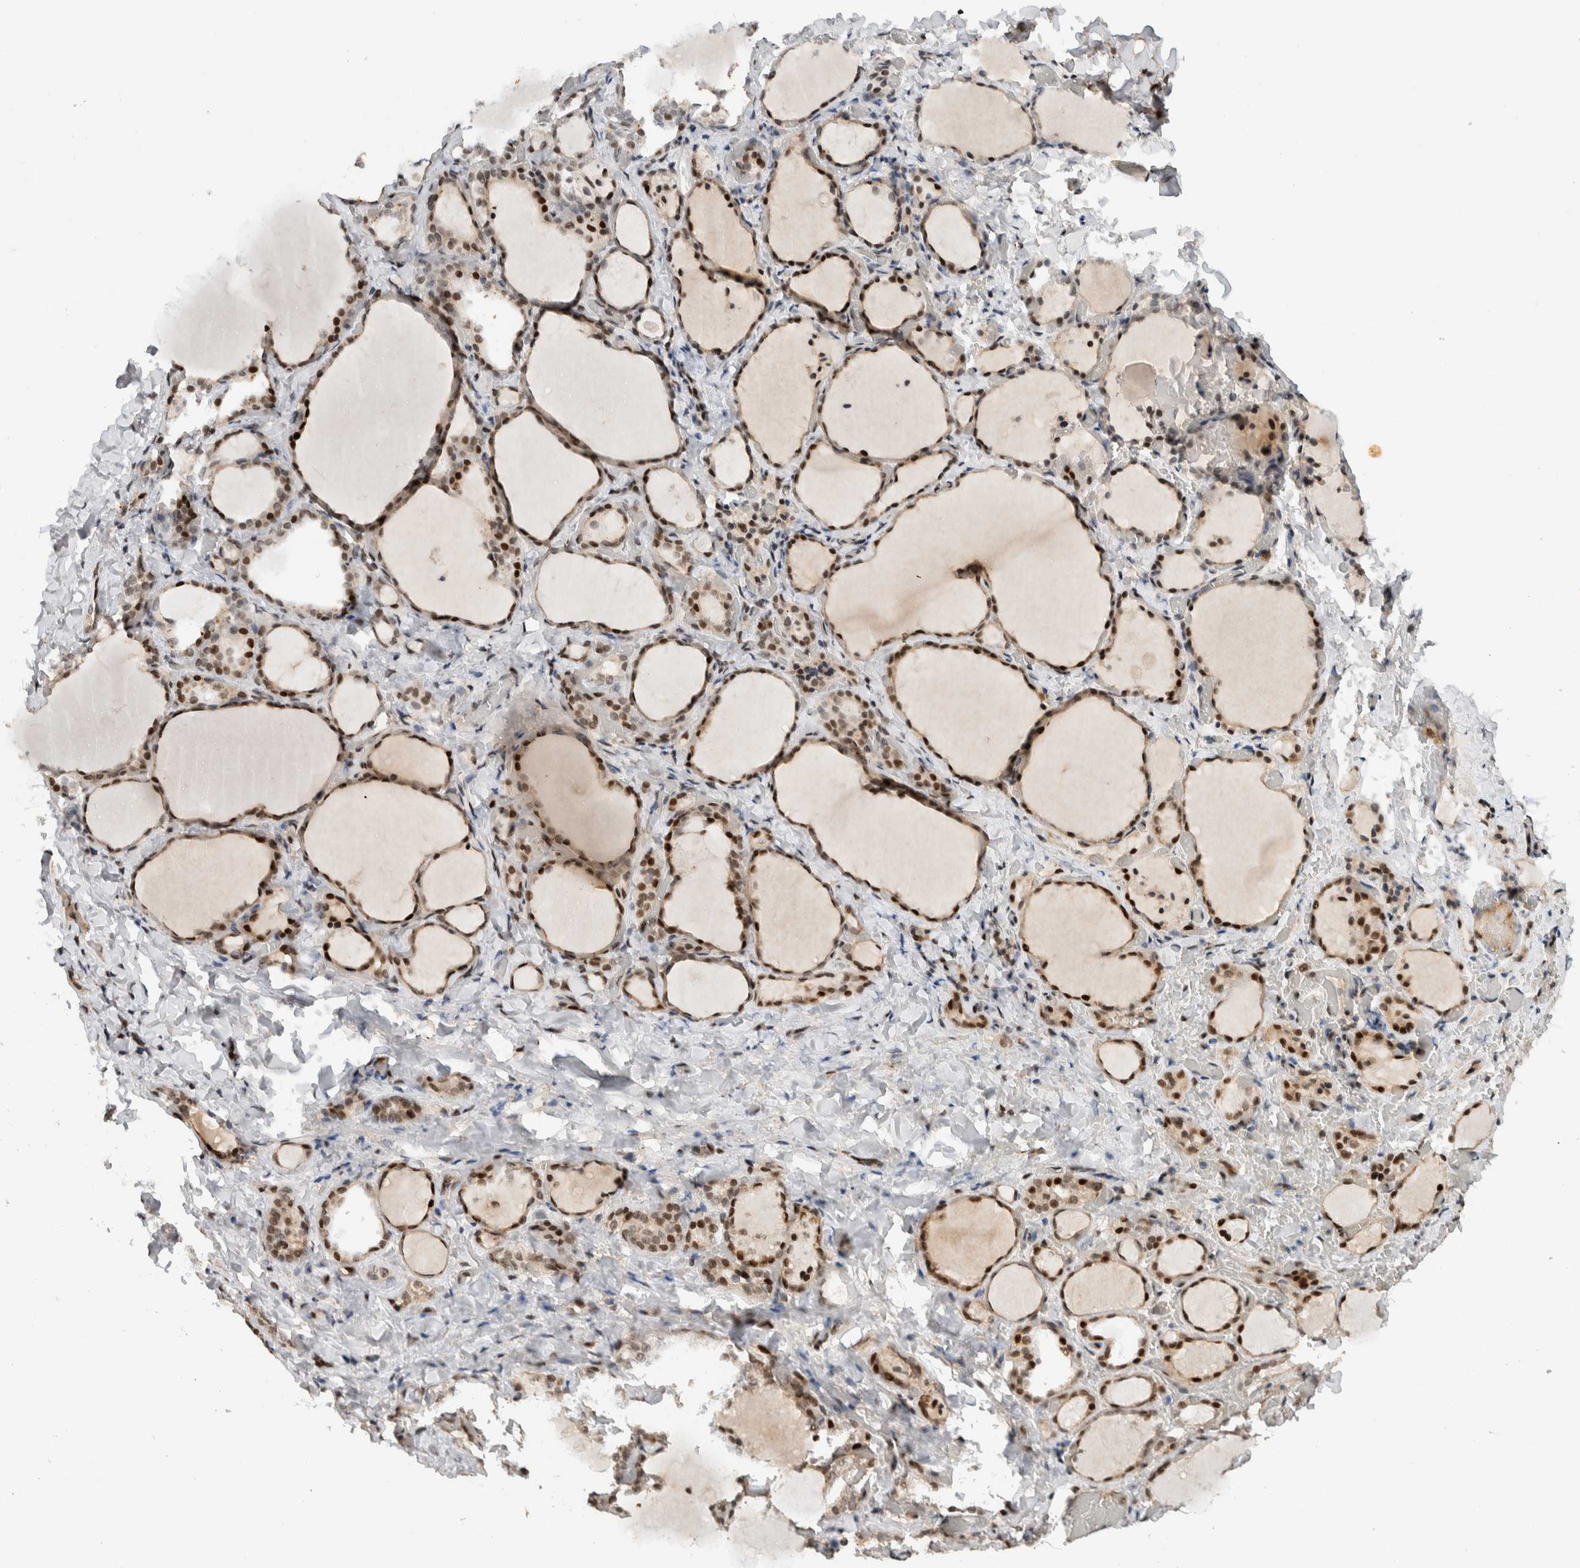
{"staining": {"intensity": "moderate", "quantity": ">75%", "location": "nuclear"}, "tissue": "thyroid gland", "cell_type": "Glandular cells", "image_type": "normal", "snomed": [{"axis": "morphology", "description": "Normal tissue, NOS"}, {"axis": "morphology", "description": "Papillary adenocarcinoma, NOS"}, {"axis": "topography", "description": "Thyroid gland"}], "caption": "Immunohistochemistry of unremarkable thyroid gland shows medium levels of moderate nuclear staining in about >75% of glandular cells. (DAB IHC with brightfield microscopy, high magnification).", "gene": "ZNF521", "patient": {"sex": "female", "age": 30}}